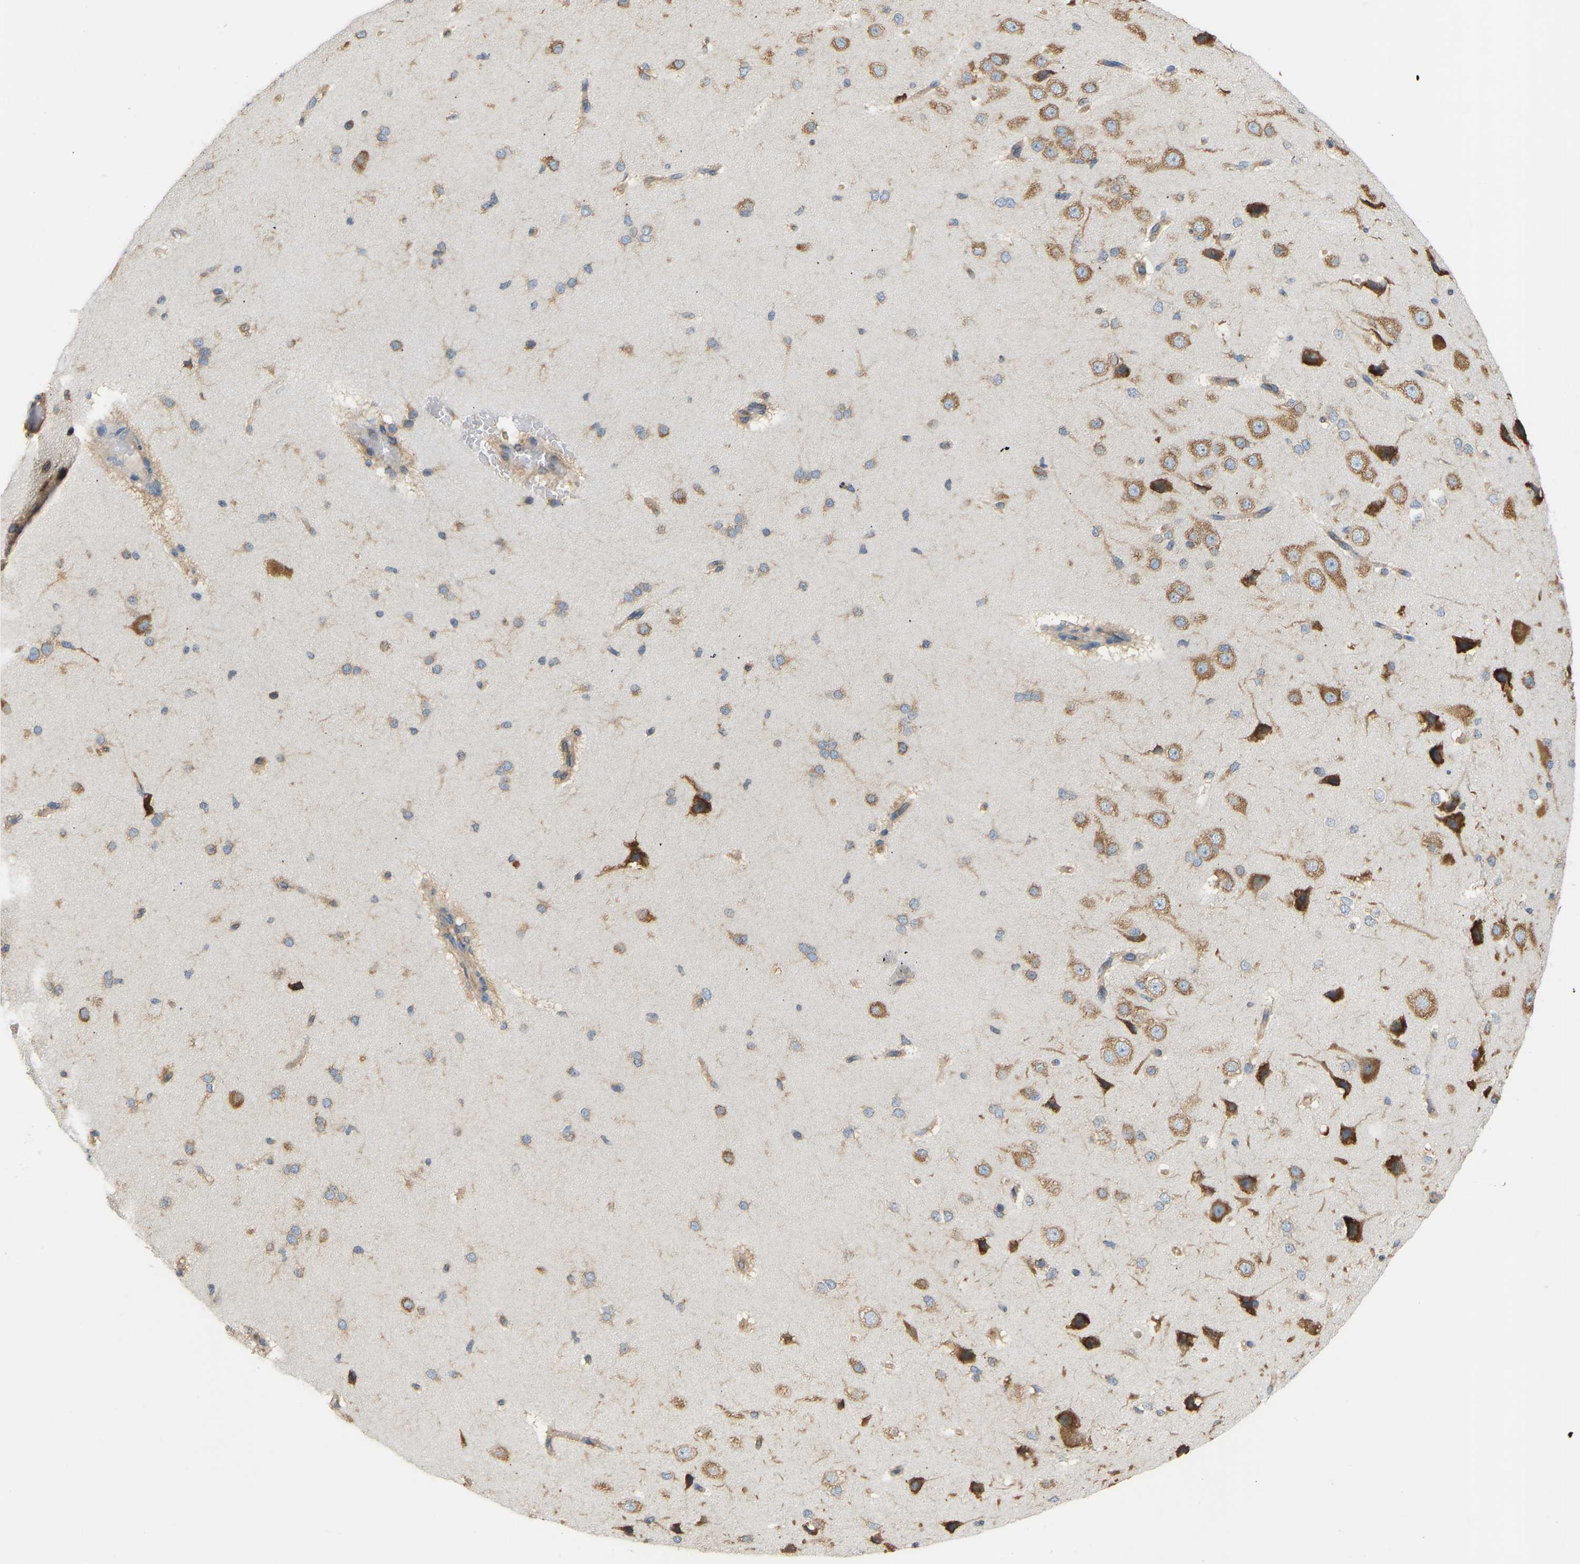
{"staining": {"intensity": "moderate", "quantity": ">75%", "location": "cytoplasmic/membranous"}, "tissue": "cerebral cortex", "cell_type": "Endothelial cells", "image_type": "normal", "snomed": [{"axis": "morphology", "description": "Normal tissue, NOS"}, {"axis": "morphology", "description": "Developmental malformation"}, {"axis": "topography", "description": "Cerebral cortex"}], "caption": "Cerebral cortex stained with a brown dye demonstrates moderate cytoplasmic/membranous positive positivity in about >75% of endothelial cells.", "gene": "RPS6KB2", "patient": {"sex": "female", "age": 30}}